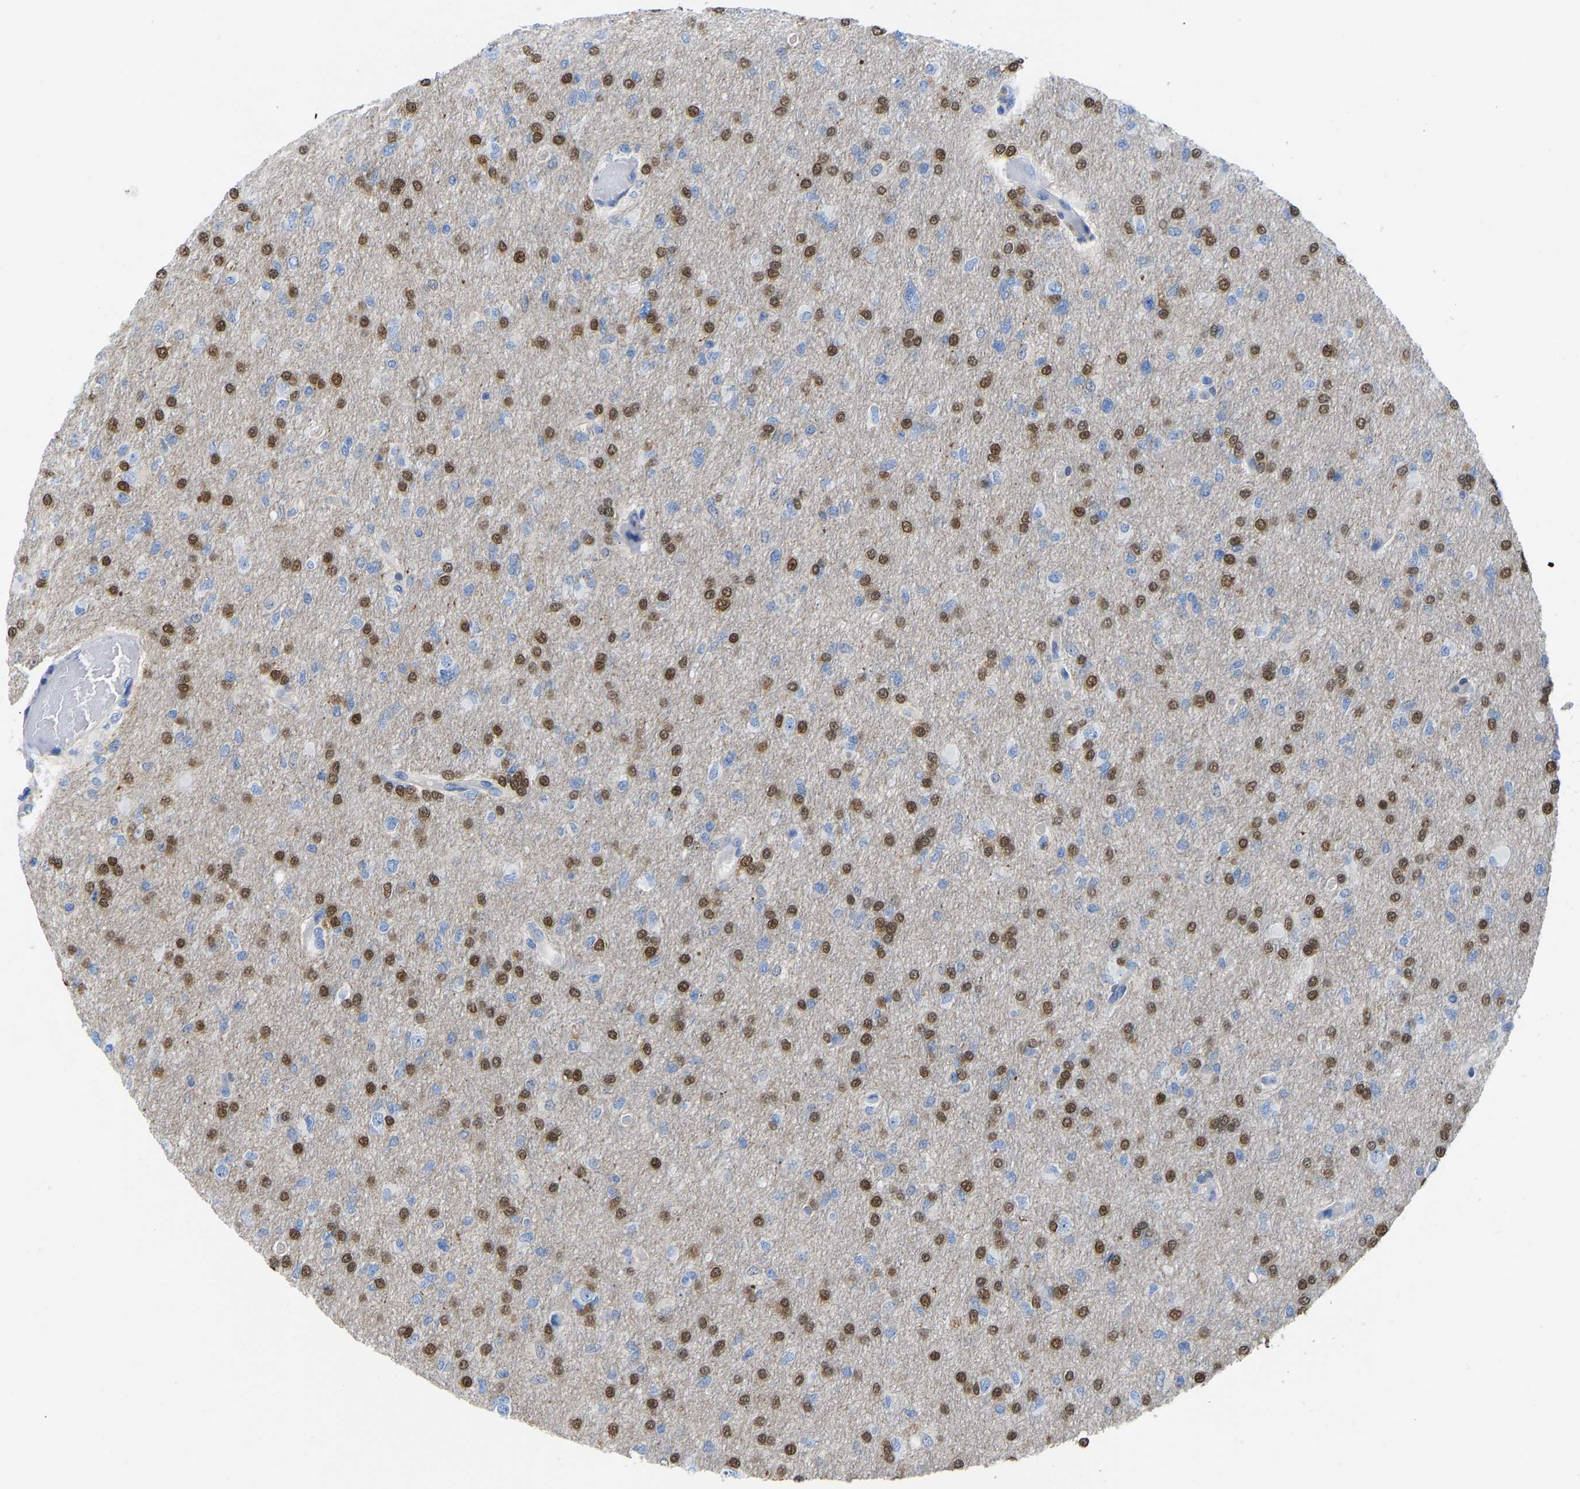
{"staining": {"intensity": "moderate", "quantity": "25%-75%", "location": "nuclear"}, "tissue": "glioma", "cell_type": "Tumor cells", "image_type": "cancer", "snomed": [{"axis": "morphology", "description": "Glioma, malignant, High grade"}, {"axis": "topography", "description": "Cerebral cortex"}], "caption": "Protein staining by immunohistochemistry reveals moderate nuclear staining in about 25%-75% of tumor cells in glioma.", "gene": "NKAIN3", "patient": {"sex": "female", "age": 36}}